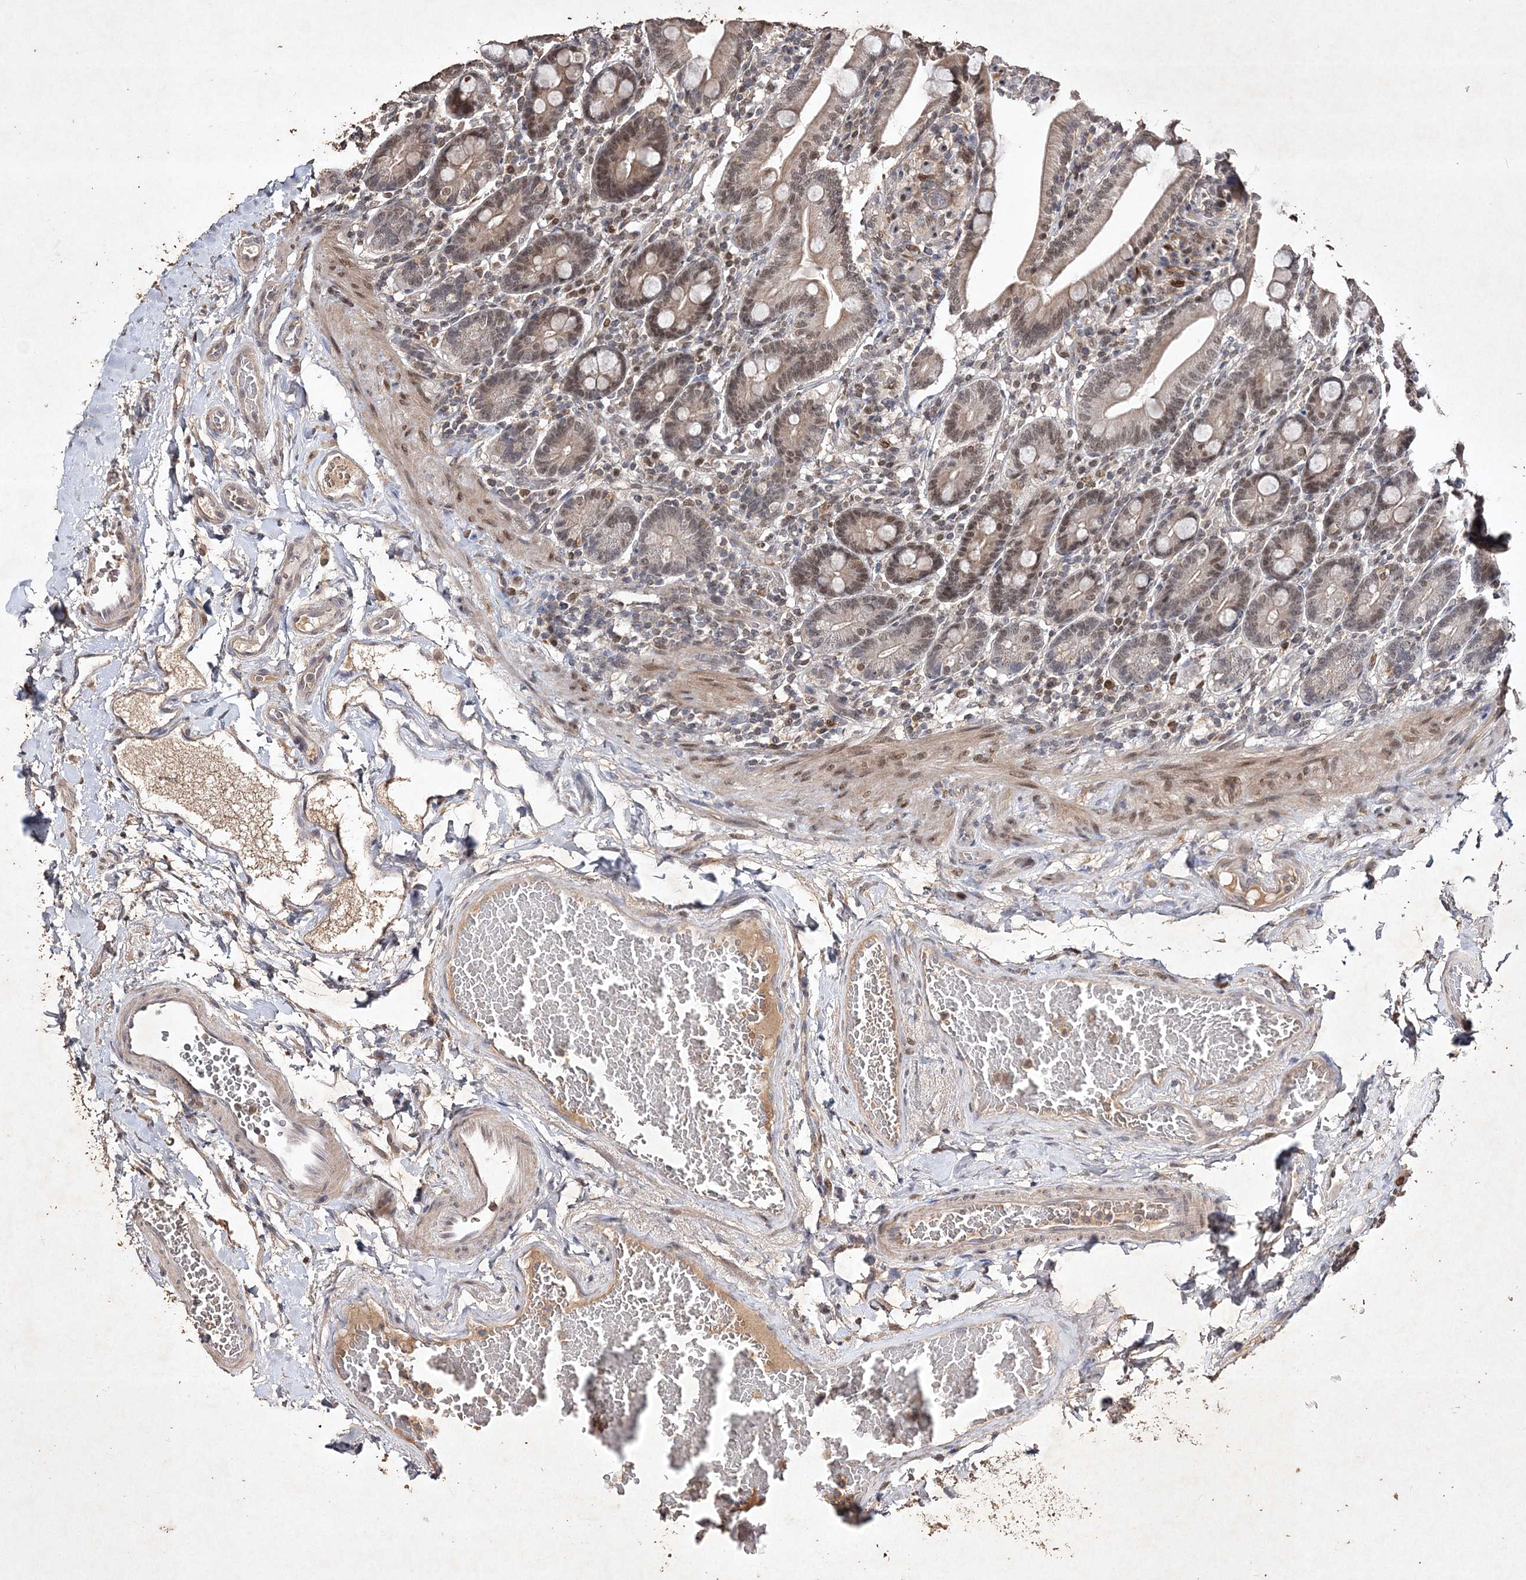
{"staining": {"intensity": "moderate", "quantity": ">75%", "location": "nuclear"}, "tissue": "duodenum", "cell_type": "Glandular cells", "image_type": "normal", "snomed": [{"axis": "morphology", "description": "Normal tissue, NOS"}, {"axis": "topography", "description": "Duodenum"}], "caption": "Duodenum stained for a protein (brown) demonstrates moderate nuclear positive expression in about >75% of glandular cells.", "gene": "C3orf38", "patient": {"sex": "male", "age": 54}}